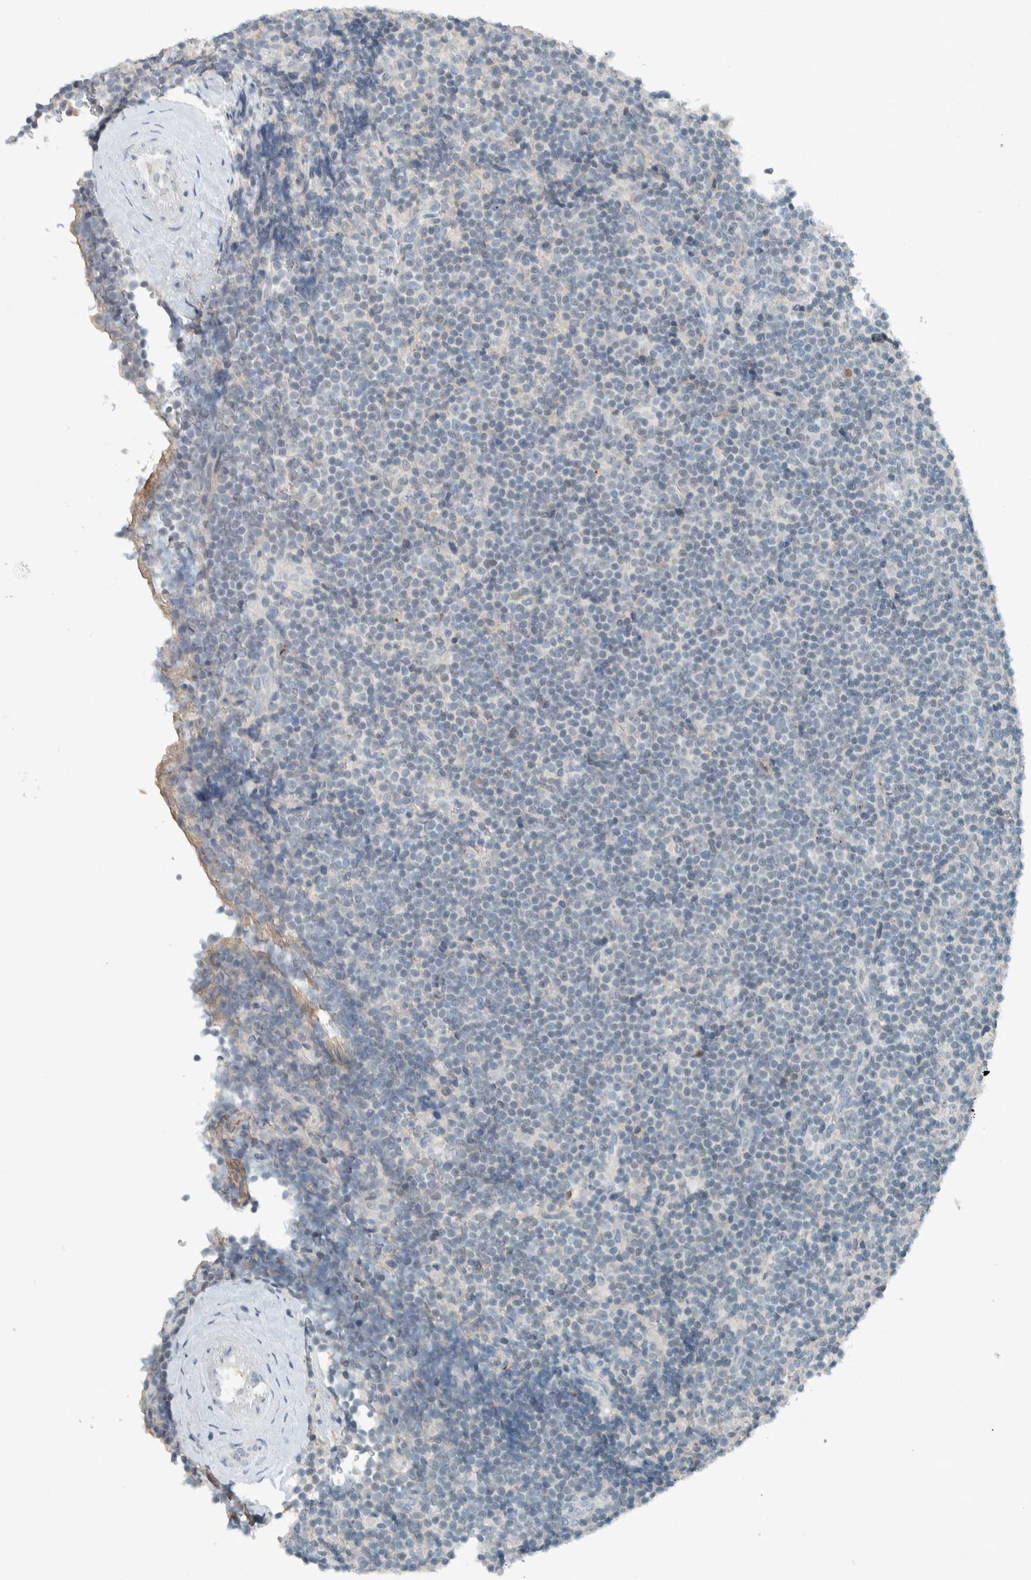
{"staining": {"intensity": "negative", "quantity": "none", "location": "none"}, "tissue": "lymphoma", "cell_type": "Tumor cells", "image_type": "cancer", "snomed": [{"axis": "morphology", "description": "Malignant lymphoma, non-Hodgkin's type, Low grade"}, {"axis": "topography", "description": "Lymph node"}], "caption": "This is an immunohistochemistry image of malignant lymphoma, non-Hodgkin's type (low-grade). There is no expression in tumor cells.", "gene": "CERCAM", "patient": {"sex": "female", "age": 67}}